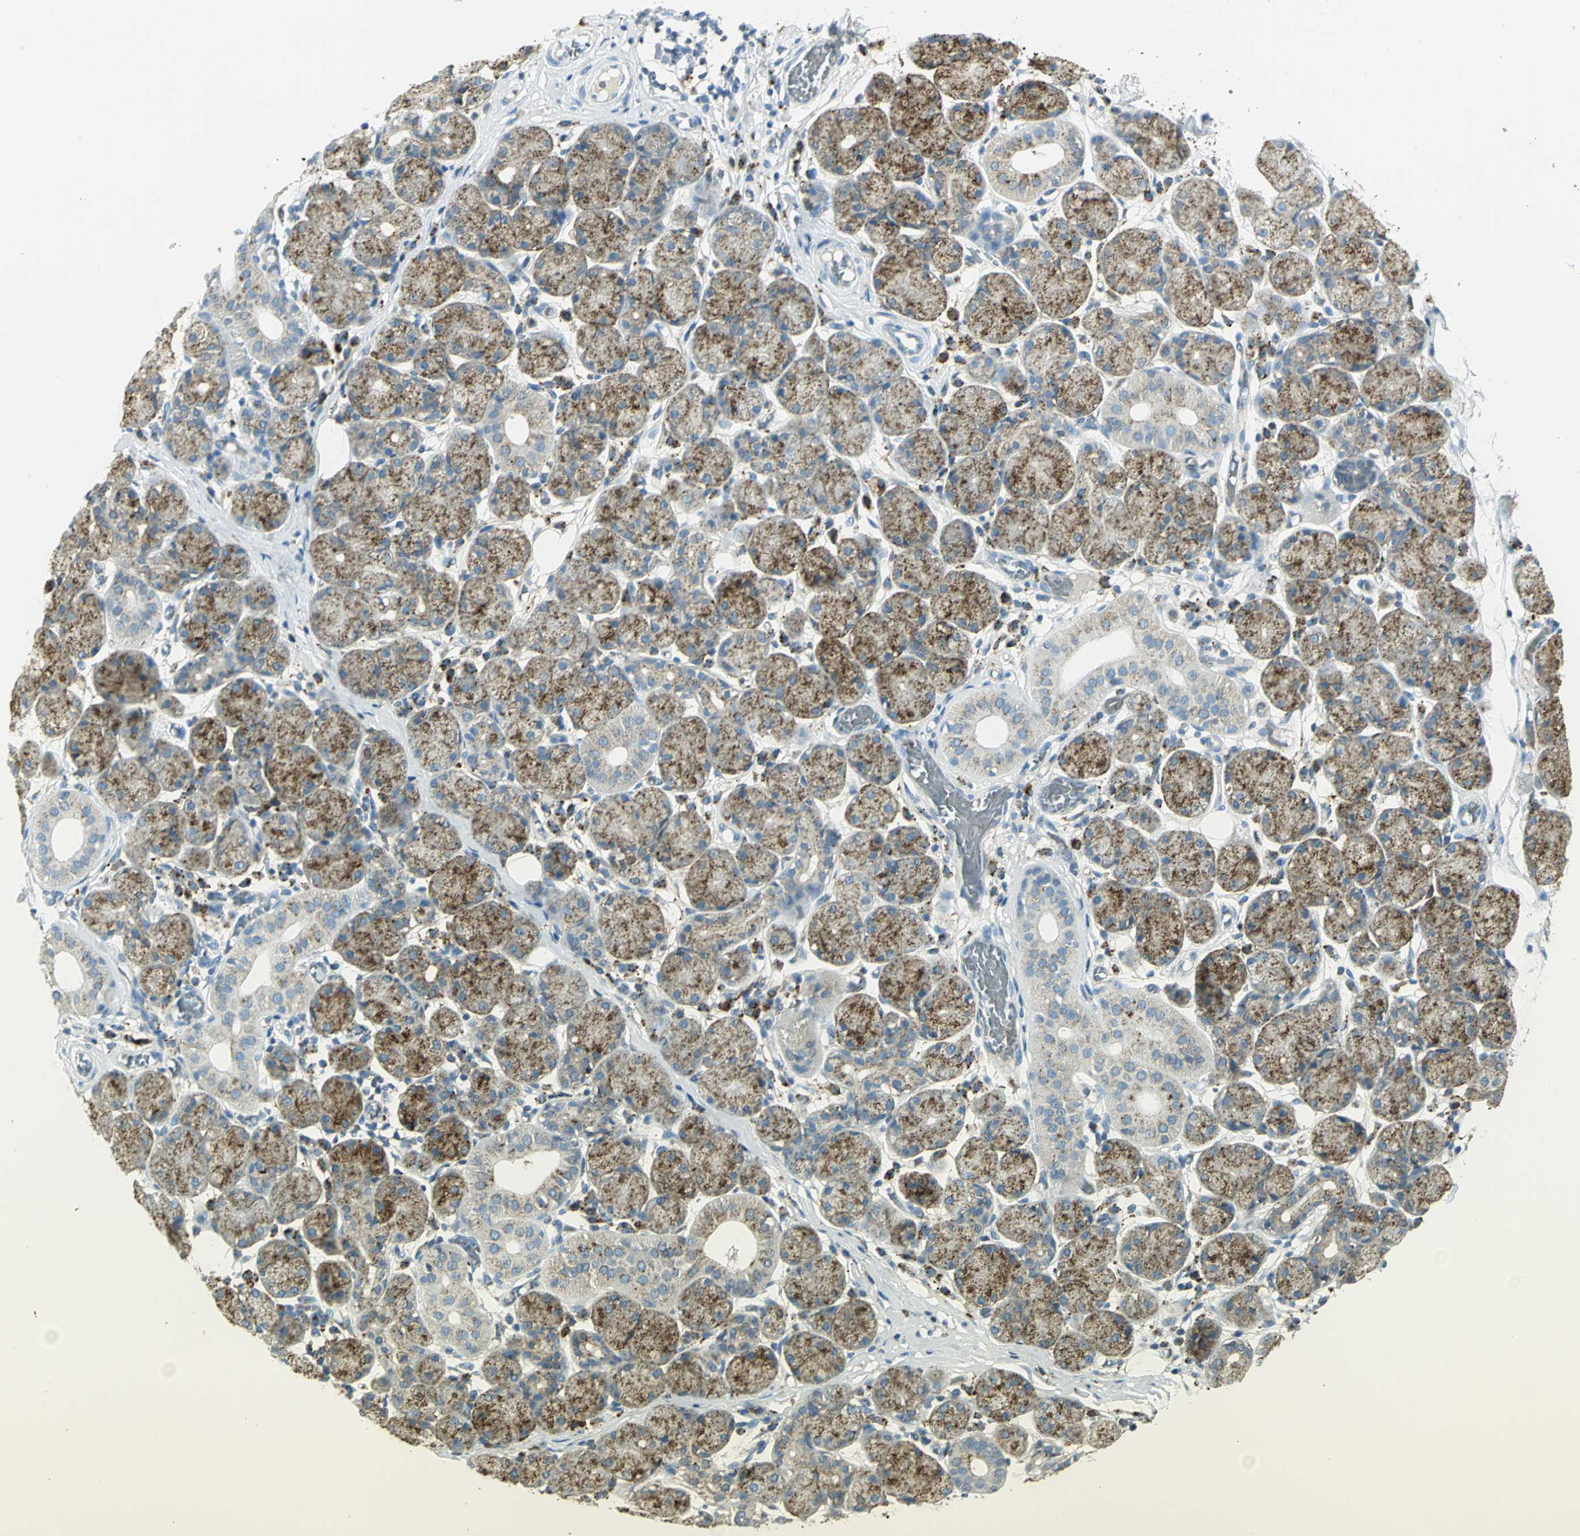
{"staining": {"intensity": "strong", "quantity": "25%-75%", "location": "cytoplasmic/membranous"}, "tissue": "salivary gland", "cell_type": "Glandular cells", "image_type": "normal", "snomed": [{"axis": "morphology", "description": "Normal tissue, NOS"}, {"axis": "topography", "description": "Salivary gland"}], "caption": "This image shows immunohistochemistry staining of benign human salivary gland, with high strong cytoplasmic/membranous positivity in approximately 25%-75% of glandular cells.", "gene": "ARSA", "patient": {"sex": "female", "age": 24}}